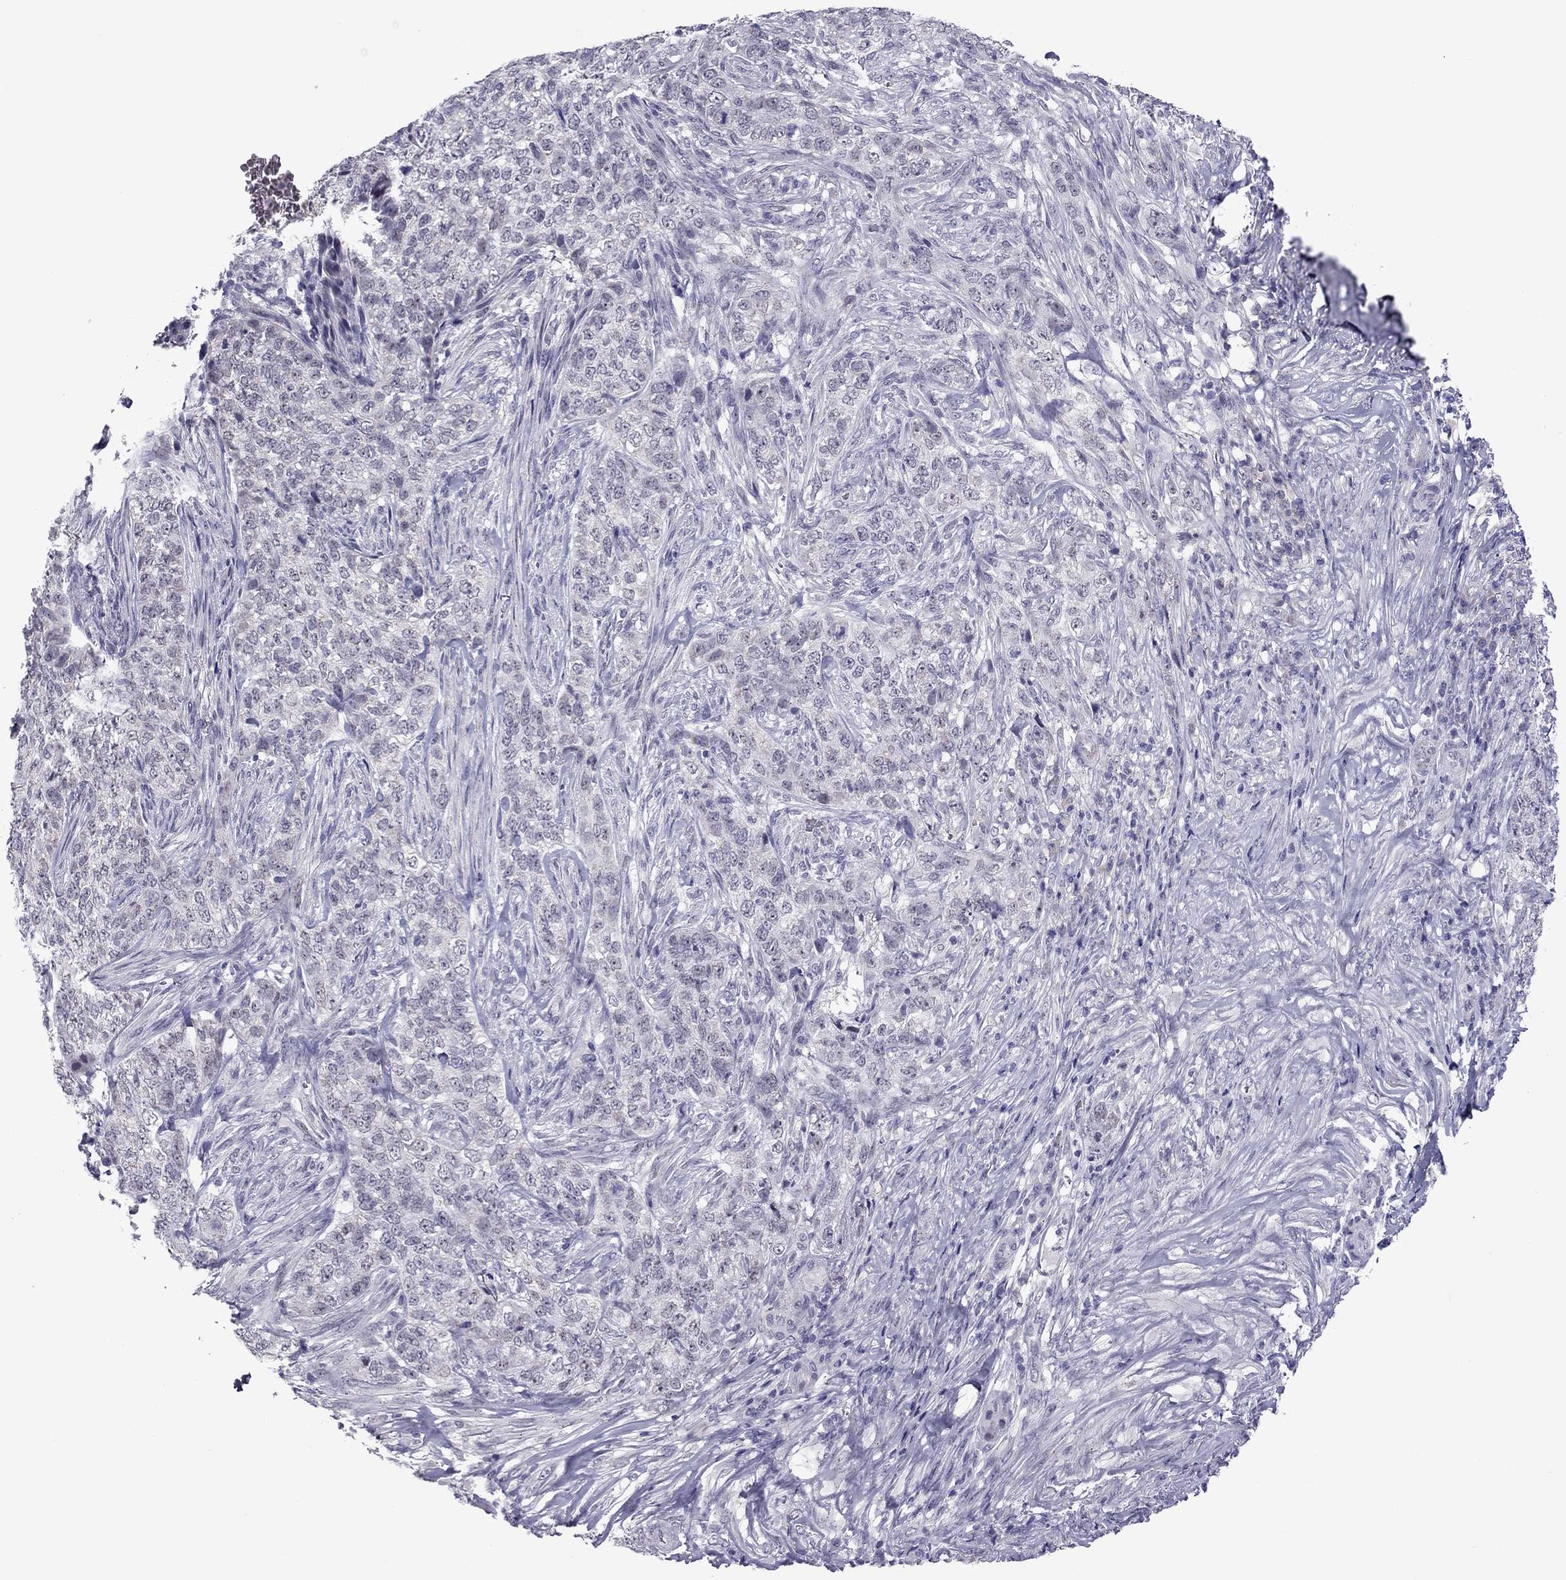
{"staining": {"intensity": "negative", "quantity": "none", "location": "none"}, "tissue": "skin cancer", "cell_type": "Tumor cells", "image_type": "cancer", "snomed": [{"axis": "morphology", "description": "Basal cell carcinoma"}, {"axis": "topography", "description": "Skin"}], "caption": "High power microscopy micrograph of an immunohistochemistry (IHC) image of basal cell carcinoma (skin), revealing no significant positivity in tumor cells.", "gene": "MYBPH", "patient": {"sex": "female", "age": 69}}